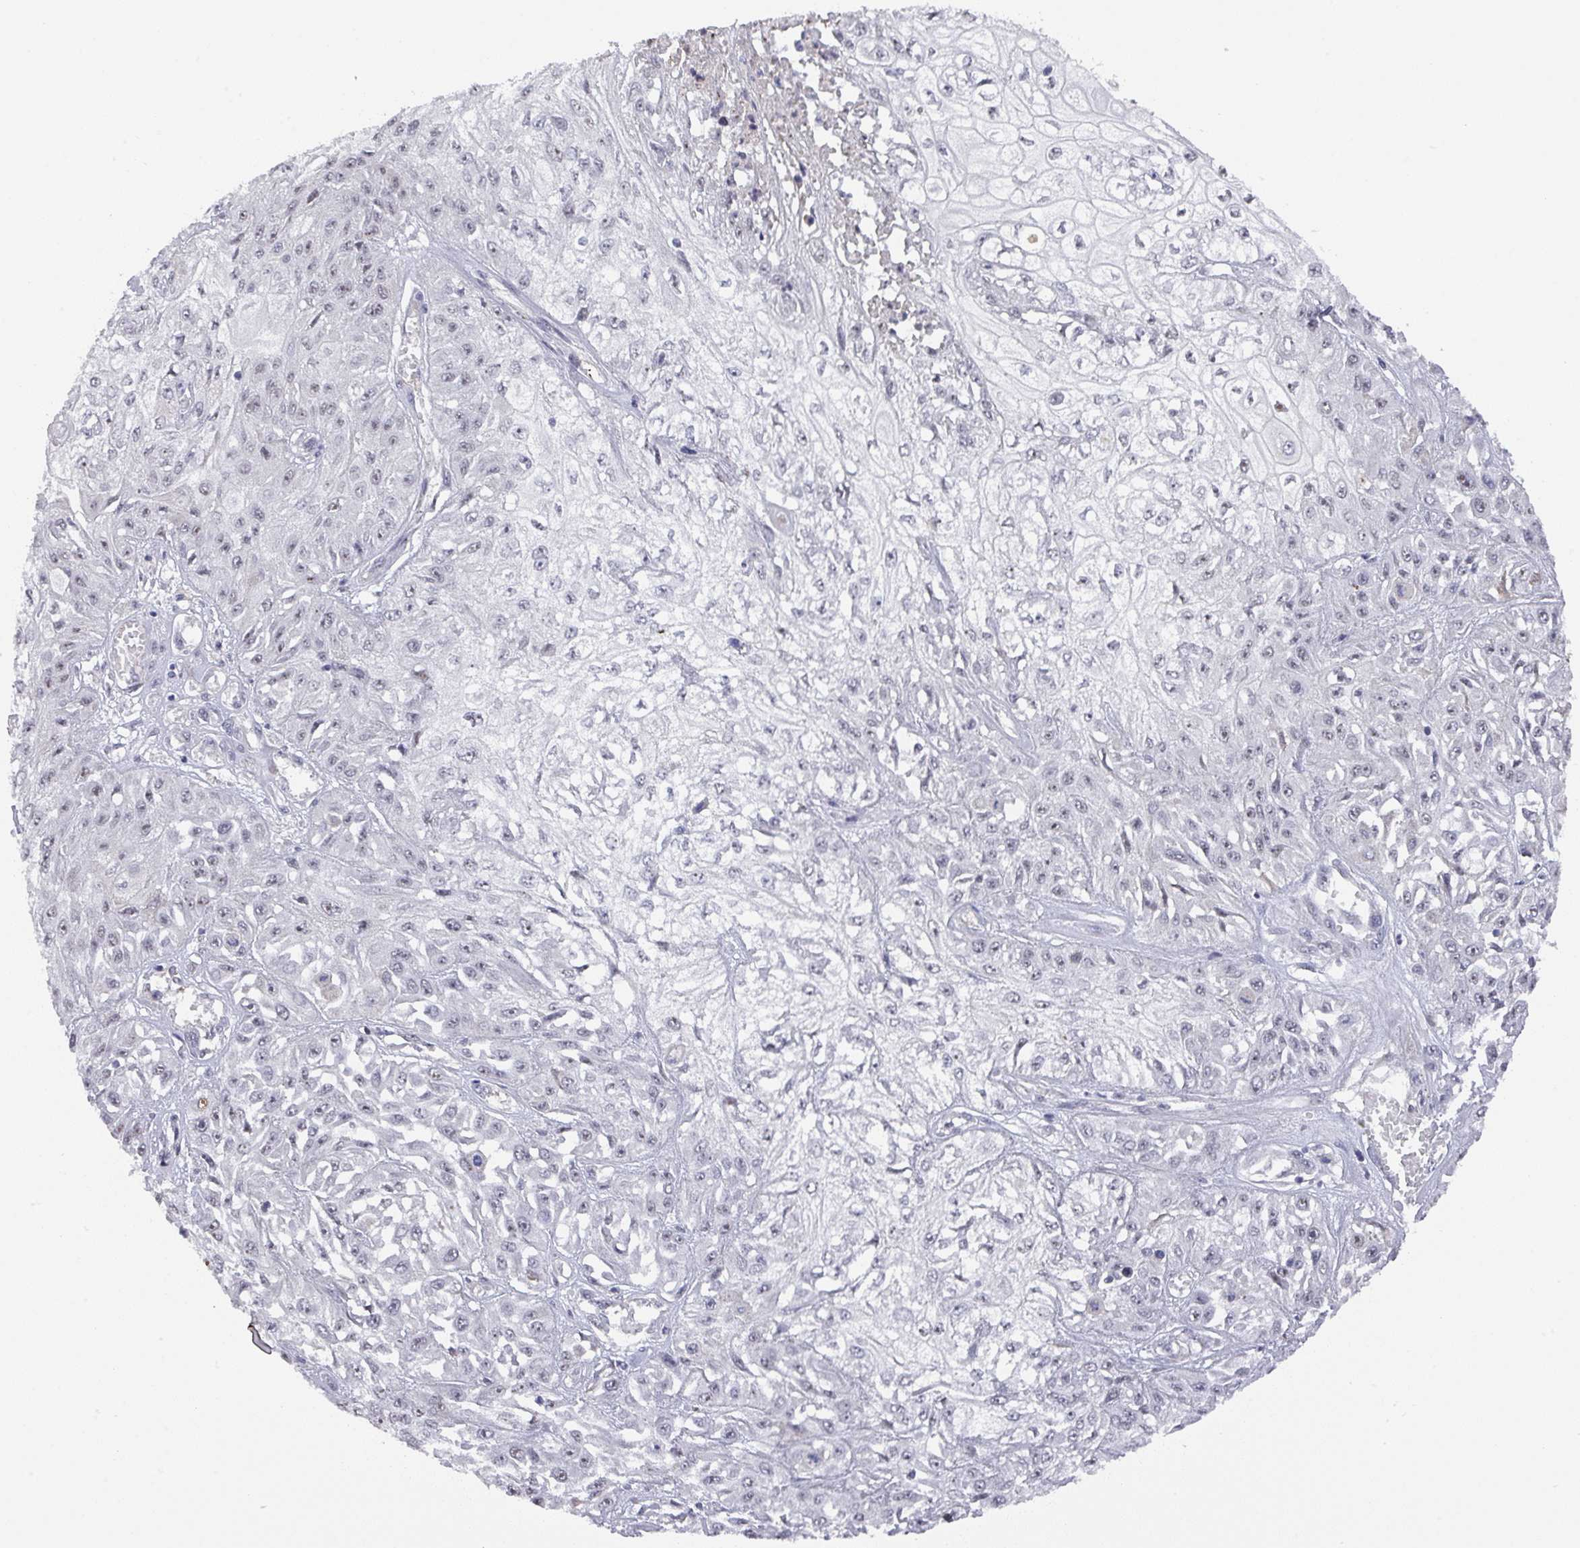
{"staining": {"intensity": "negative", "quantity": "none", "location": "none"}, "tissue": "skin cancer", "cell_type": "Tumor cells", "image_type": "cancer", "snomed": [{"axis": "morphology", "description": "Squamous cell carcinoma, NOS"}, {"axis": "morphology", "description": "Squamous cell carcinoma, metastatic, NOS"}, {"axis": "topography", "description": "Skin"}, {"axis": "topography", "description": "Lymph node"}], "caption": "The image reveals no staining of tumor cells in skin cancer. (Brightfield microscopy of DAB immunohistochemistry (IHC) at high magnification).", "gene": "ZNF654", "patient": {"sex": "male", "age": 75}}